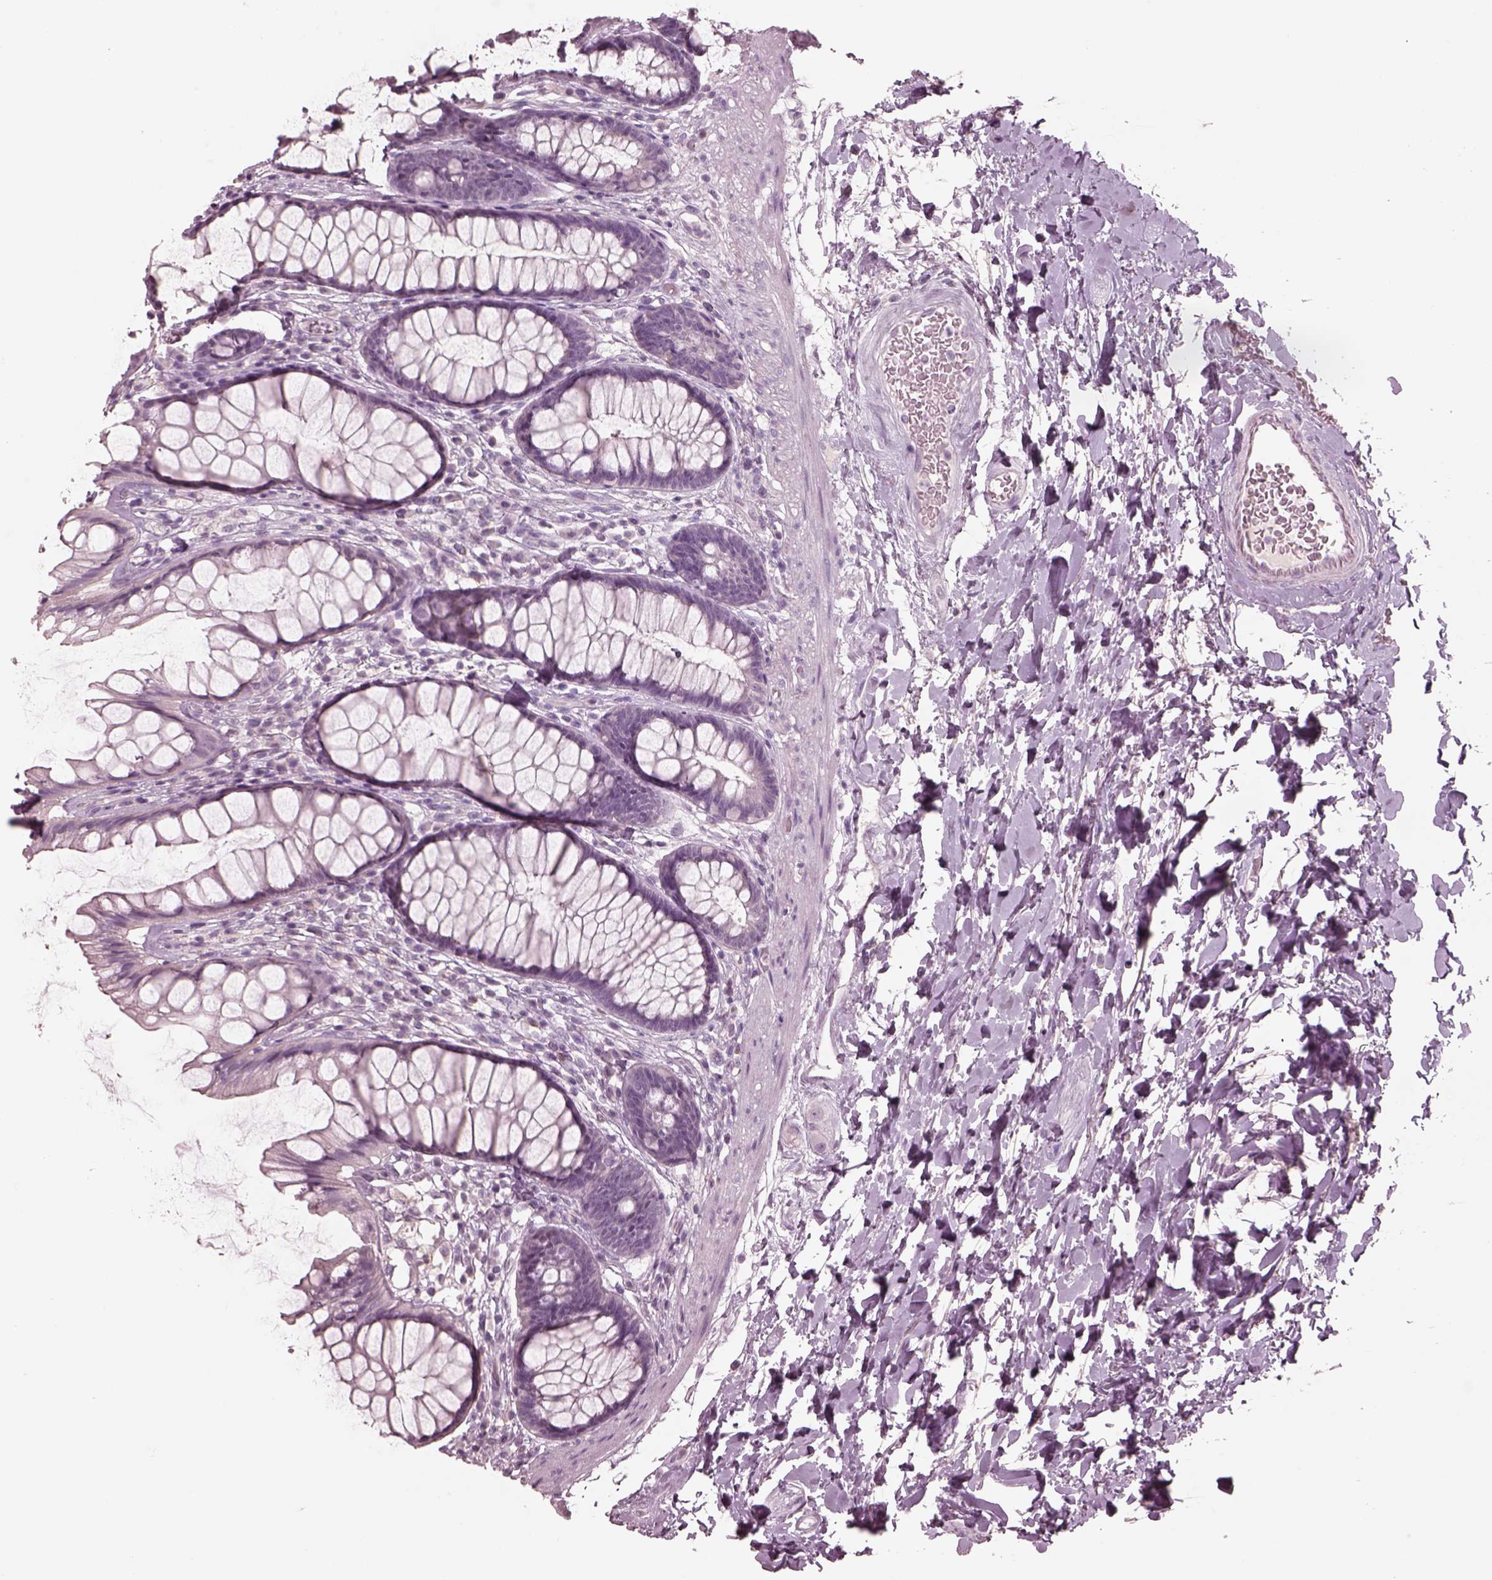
{"staining": {"intensity": "negative", "quantity": "none", "location": "none"}, "tissue": "rectum", "cell_type": "Glandular cells", "image_type": "normal", "snomed": [{"axis": "morphology", "description": "Normal tissue, NOS"}, {"axis": "topography", "description": "Rectum"}], "caption": "This is a micrograph of immunohistochemistry staining of unremarkable rectum, which shows no staining in glandular cells. (Brightfield microscopy of DAB IHC at high magnification).", "gene": "PDCD1", "patient": {"sex": "male", "age": 72}}